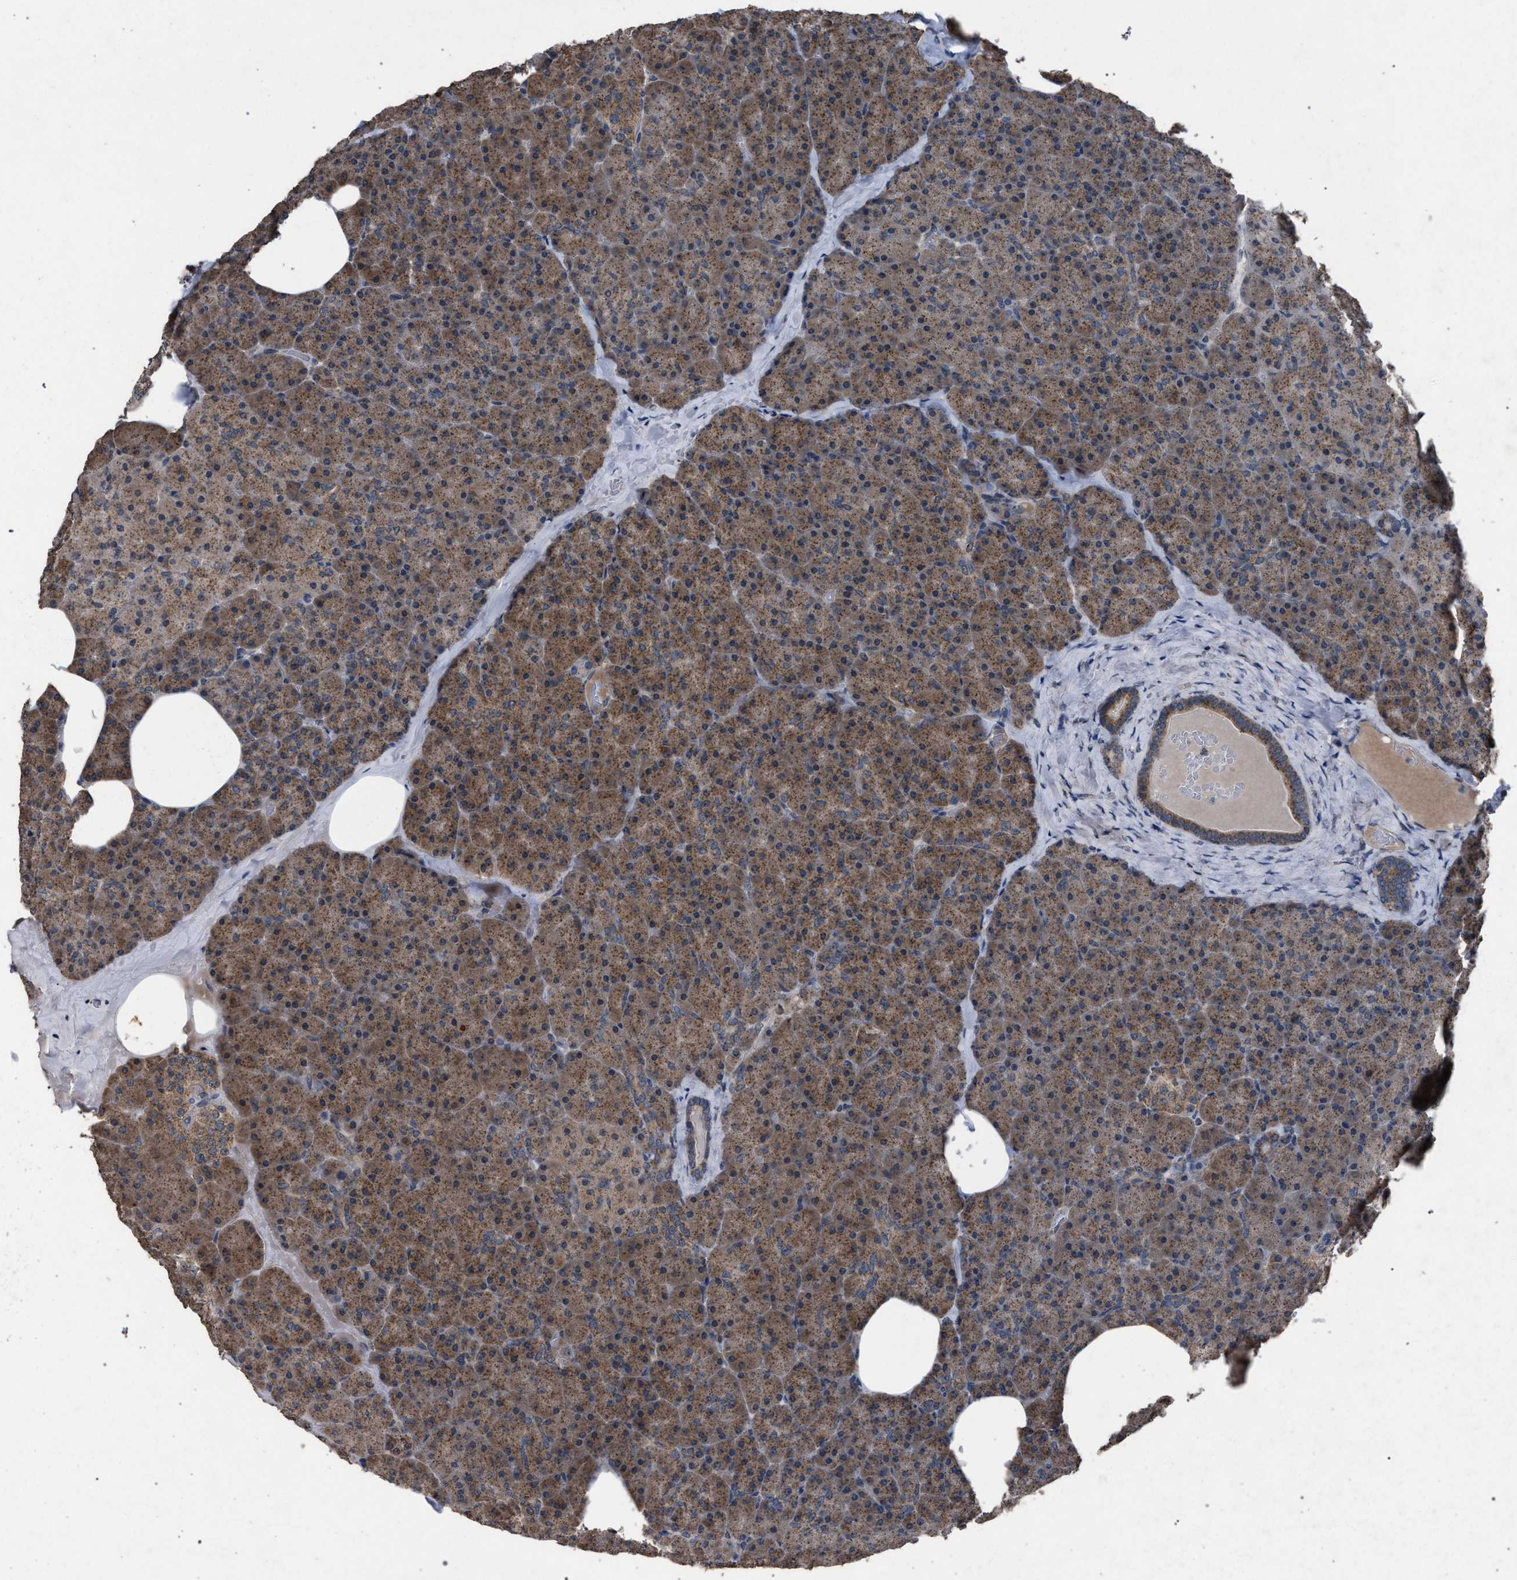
{"staining": {"intensity": "moderate", "quantity": ">75%", "location": "cytoplasmic/membranous"}, "tissue": "pancreas", "cell_type": "Exocrine glandular cells", "image_type": "normal", "snomed": [{"axis": "morphology", "description": "Normal tissue, NOS"}, {"axis": "morphology", "description": "Carcinoid, malignant, NOS"}, {"axis": "topography", "description": "Pancreas"}], "caption": "Benign pancreas shows moderate cytoplasmic/membranous staining in about >75% of exocrine glandular cells, visualized by immunohistochemistry.", "gene": "HSD17B4", "patient": {"sex": "female", "age": 35}}